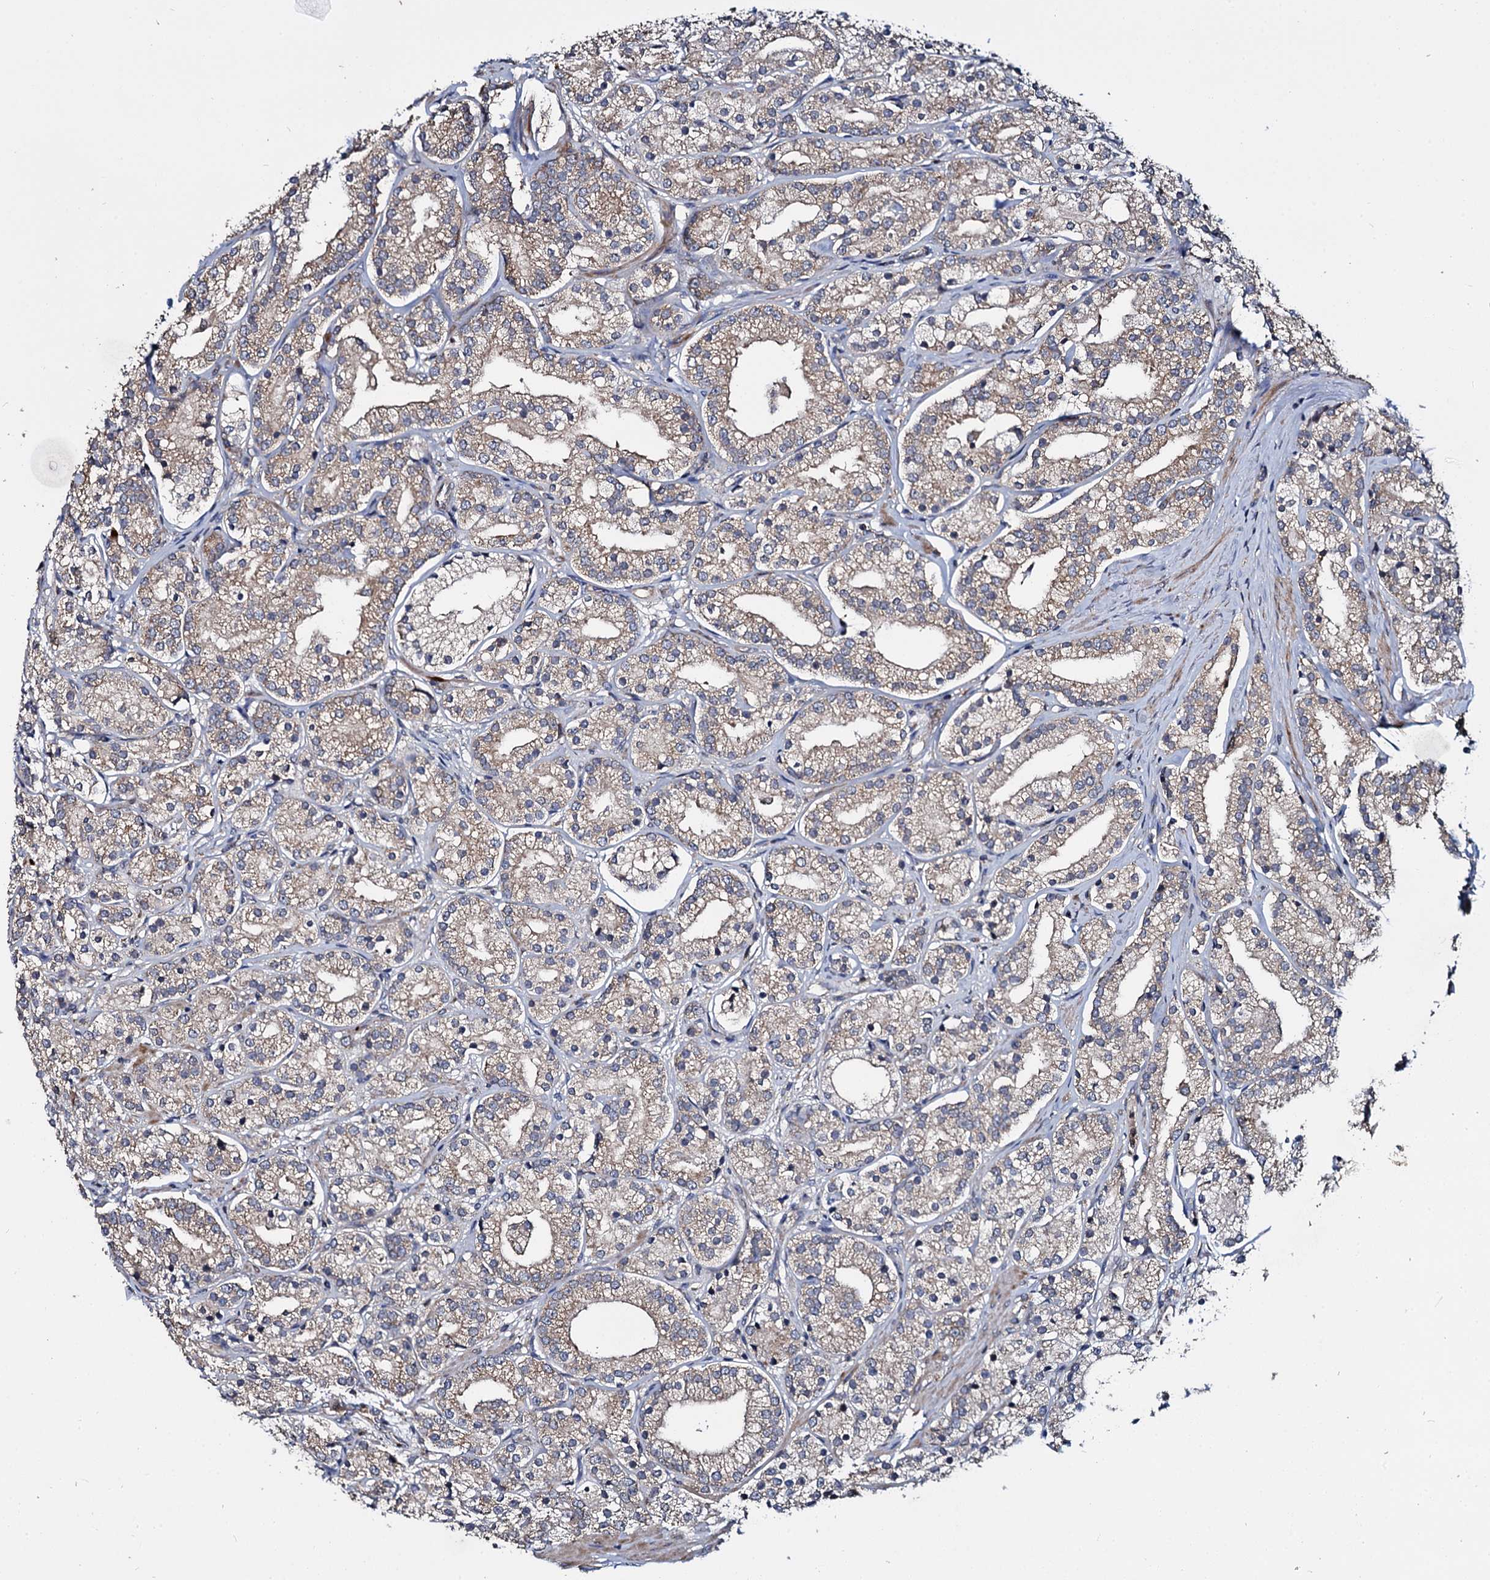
{"staining": {"intensity": "weak", "quantity": "<25%", "location": "cytoplasmic/membranous"}, "tissue": "prostate cancer", "cell_type": "Tumor cells", "image_type": "cancer", "snomed": [{"axis": "morphology", "description": "Adenocarcinoma, High grade"}, {"axis": "topography", "description": "Prostate"}], "caption": "This is a micrograph of immunohistochemistry (IHC) staining of high-grade adenocarcinoma (prostate), which shows no expression in tumor cells. (IHC, brightfield microscopy, high magnification).", "gene": "CEP192", "patient": {"sex": "male", "age": 69}}